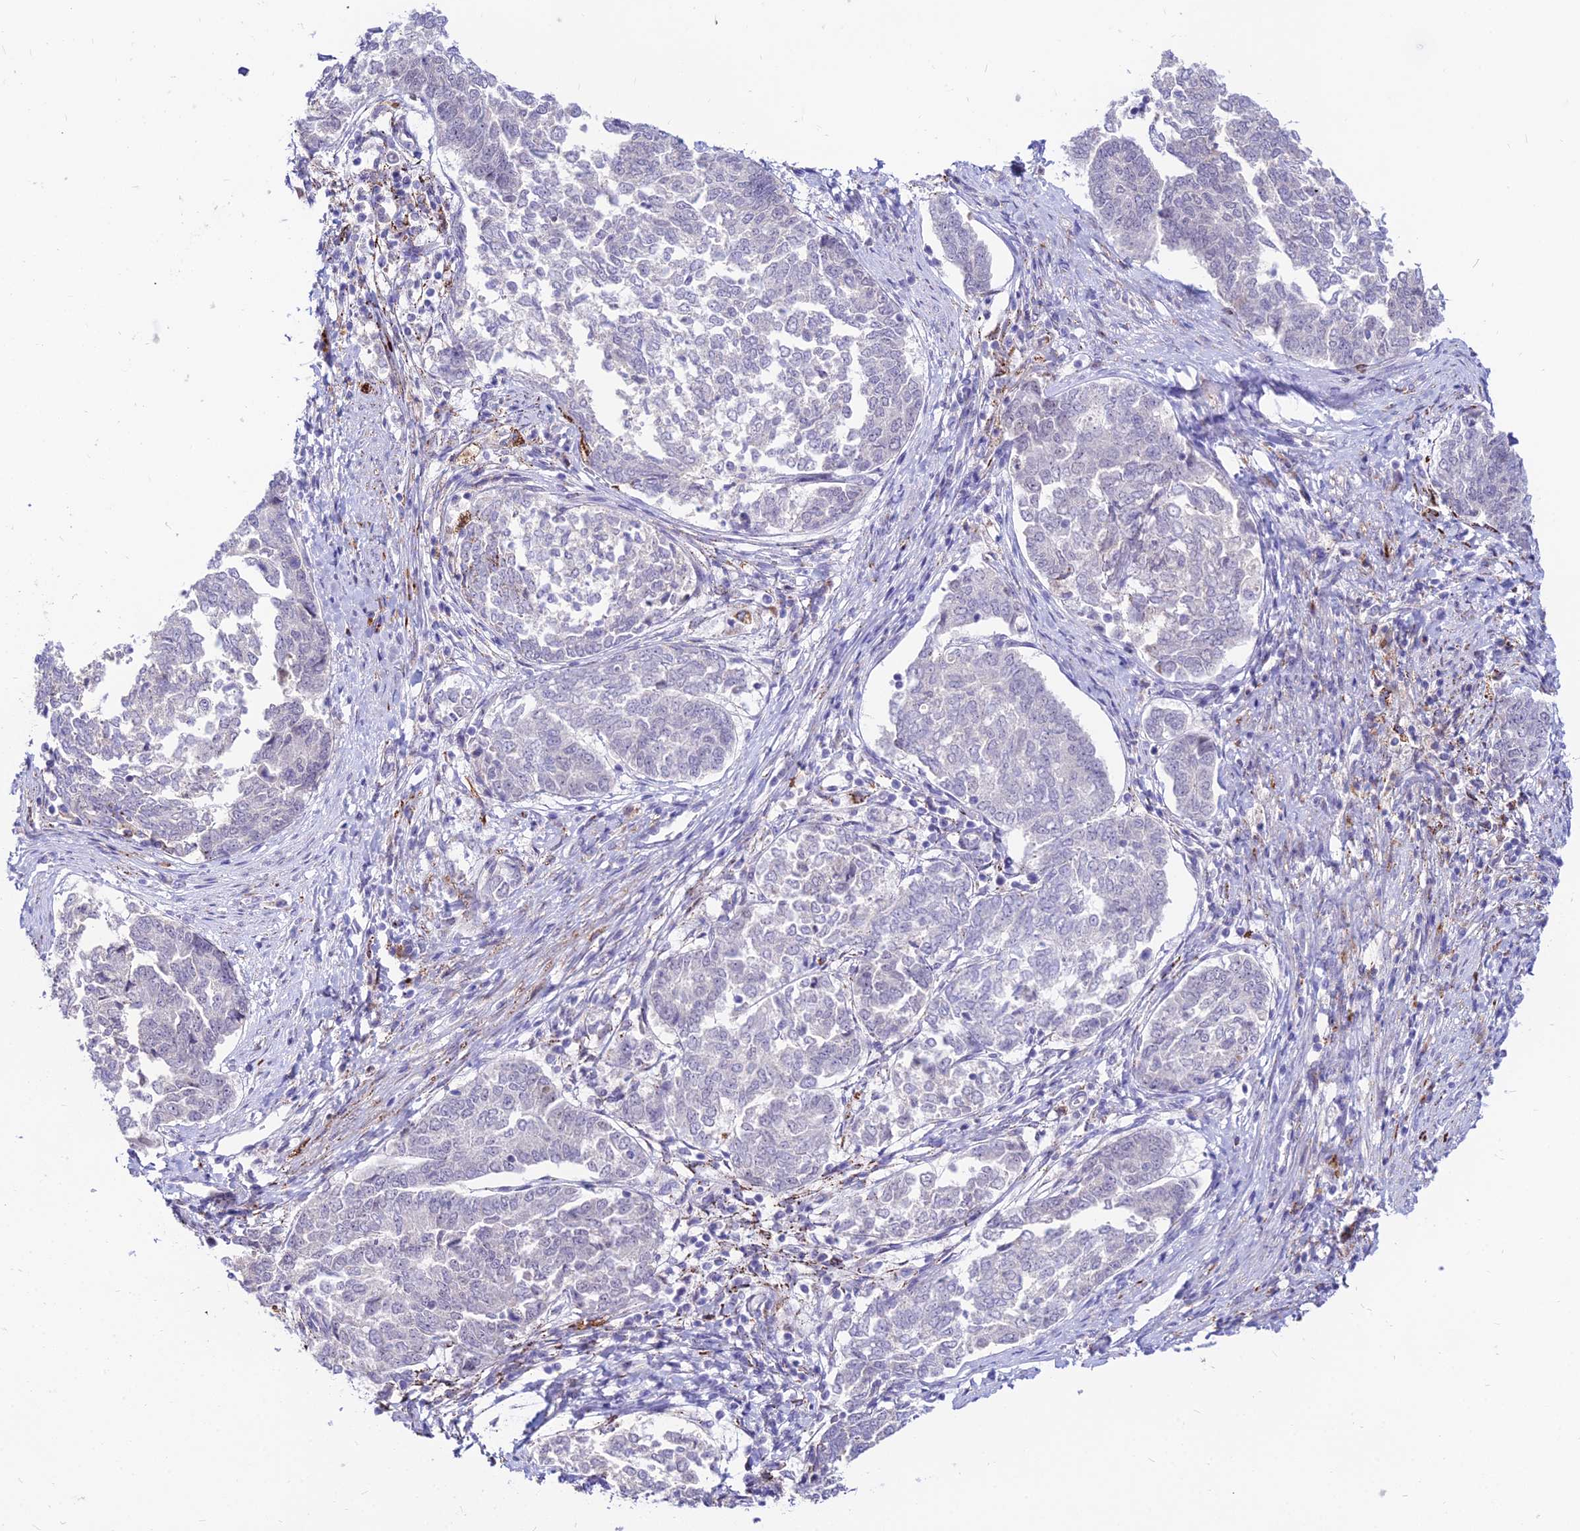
{"staining": {"intensity": "negative", "quantity": "none", "location": "none"}, "tissue": "endometrial cancer", "cell_type": "Tumor cells", "image_type": "cancer", "snomed": [{"axis": "morphology", "description": "Adenocarcinoma, NOS"}, {"axis": "topography", "description": "Endometrium"}], "caption": "DAB immunohistochemical staining of endometrial cancer shows no significant expression in tumor cells.", "gene": "C6orf163", "patient": {"sex": "female", "age": 80}}